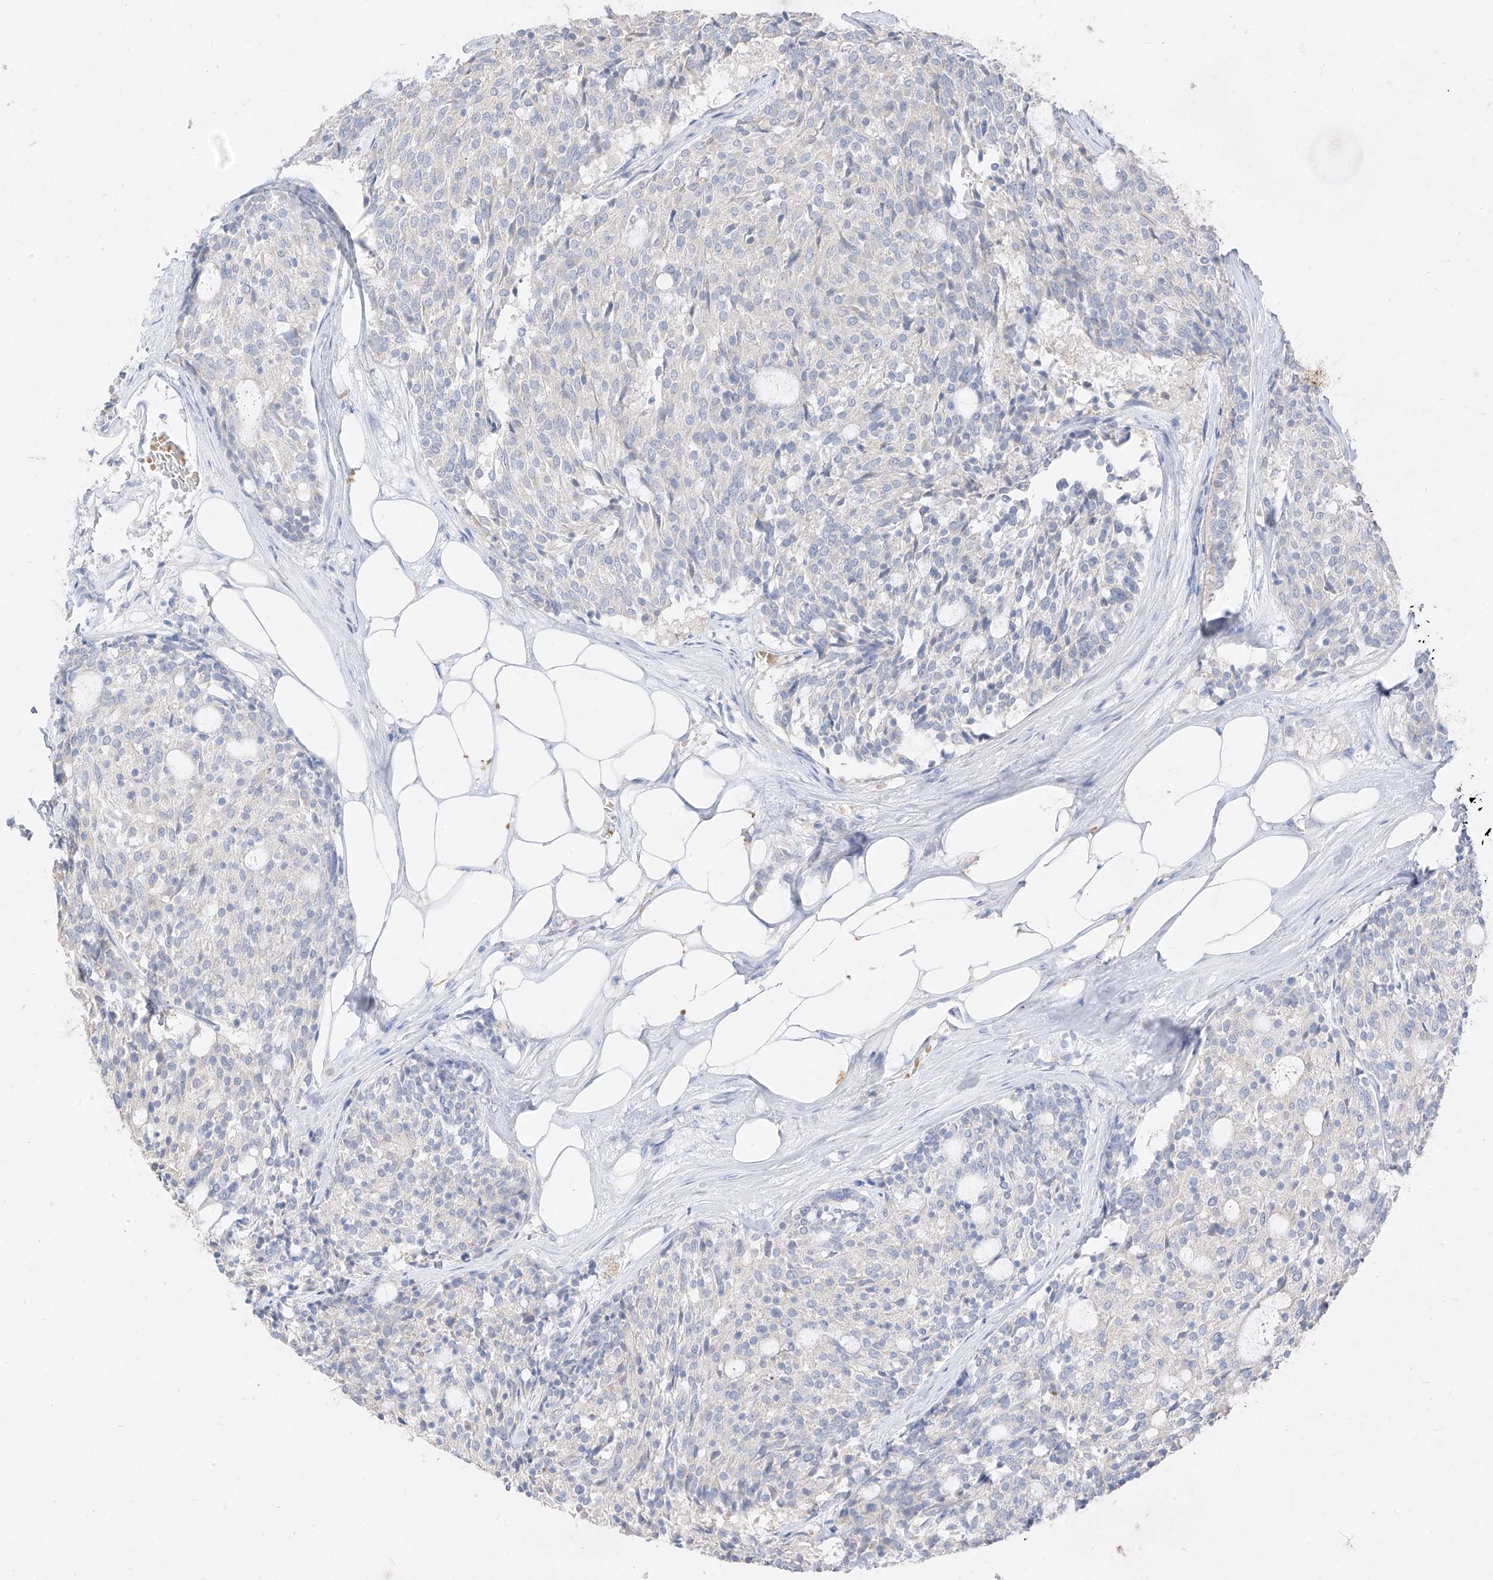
{"staining": {"intensity": "negative", "quantity": "none", "location": "none"}, "tissue": "carcinoid", "cell_type": "Tumor cells", "image_type": "cancer", "snomed": [{"axis": "morphology", "description": "Carcinoid, malignant, NOS"}, {"axis": "topography", "description": "Pancreas"}], "caption": "This is a micrograph of immunohistochemistry staining of malignant carcinoid, which shows no expression in tumor cells.", "gene": "ZZEF1", "patient": {"sex": "female", "age": 54}}